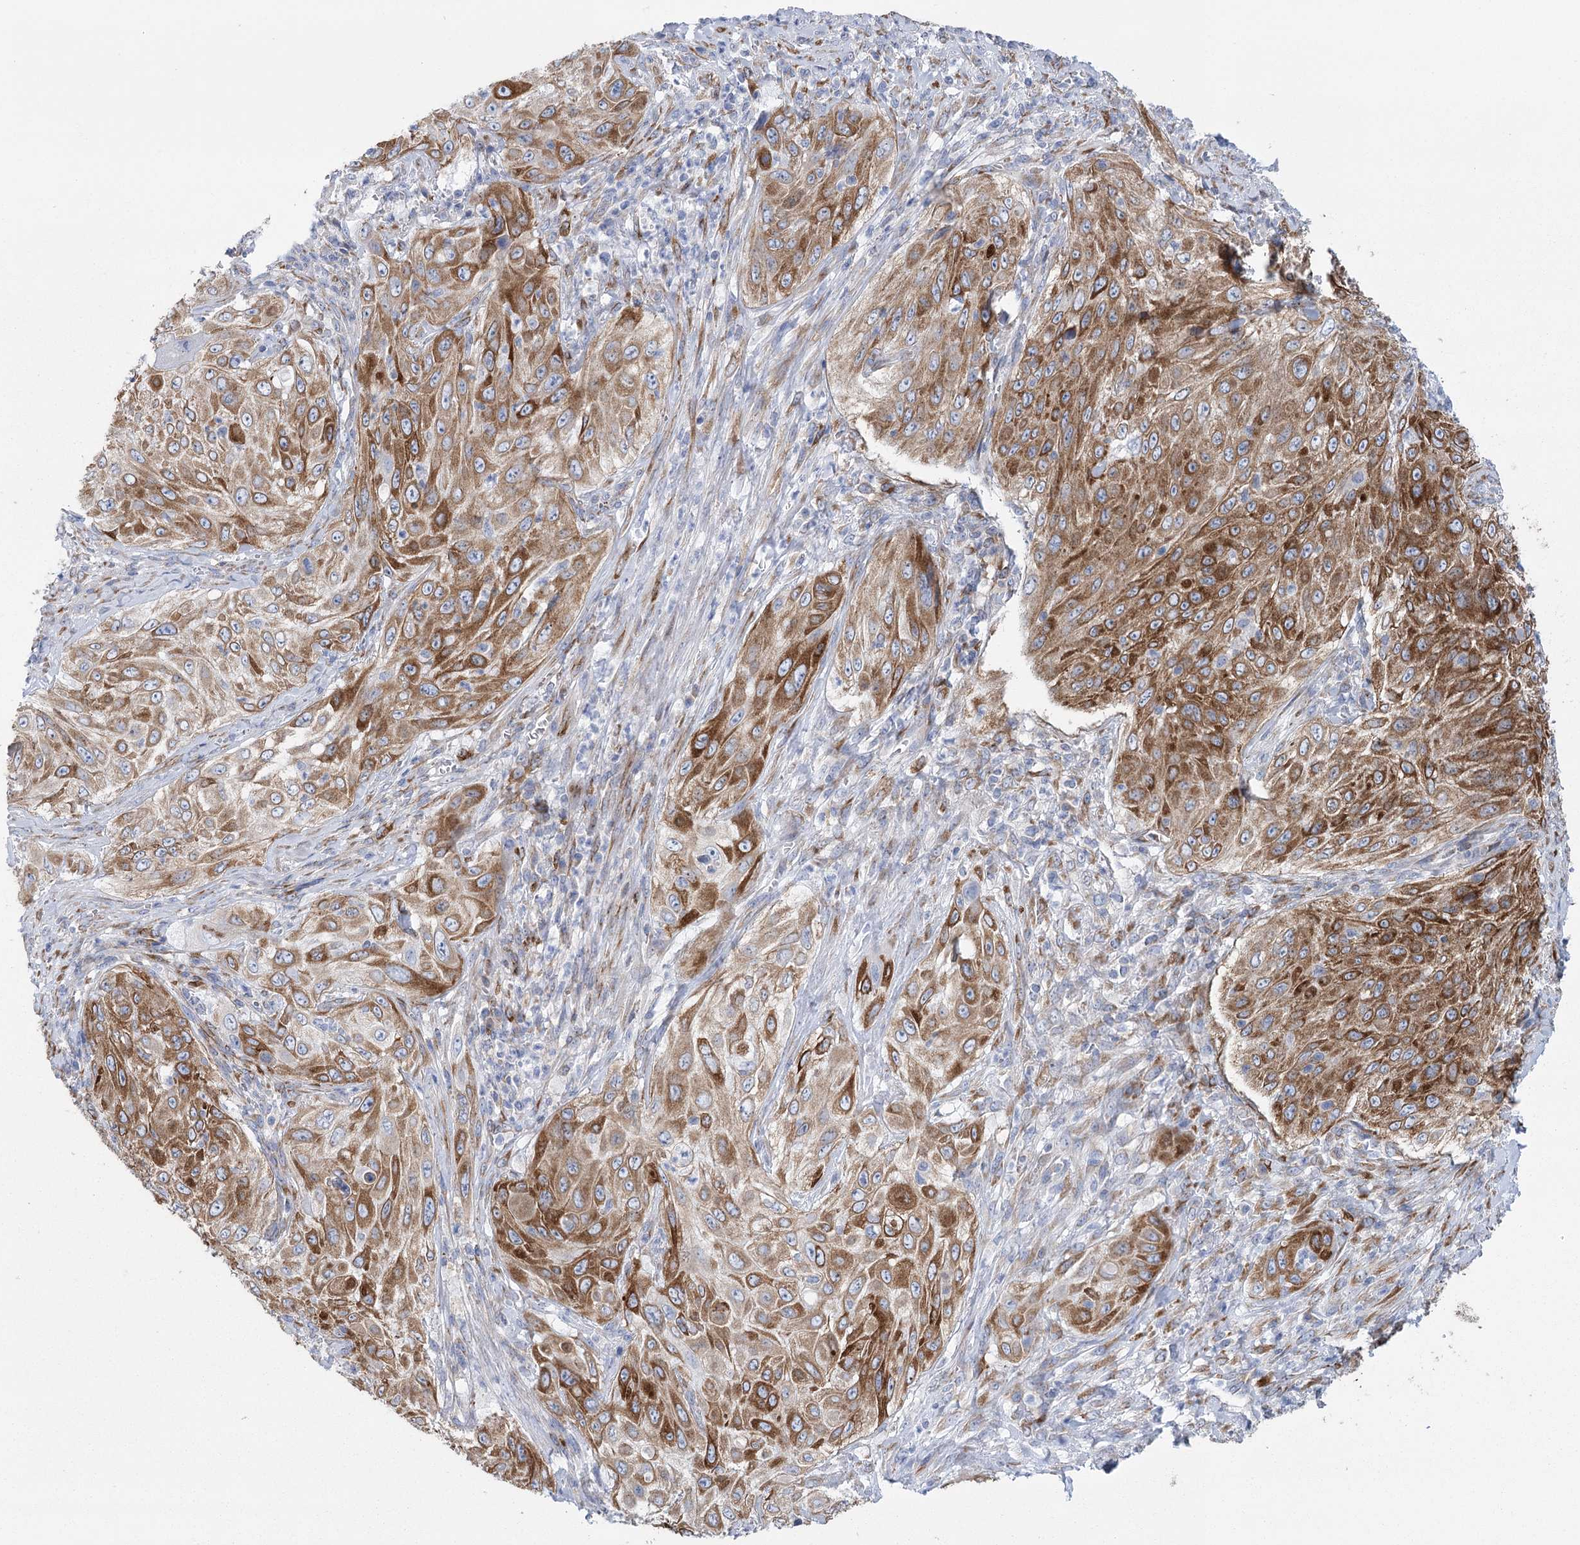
{"staining": {"intensity": "moderate", "quantity": ">75%", "location": "cytoplasmic/membranous"}, "tissue": "cervical cancer", "cell_type": "Tumor cells", "image_type": "cancer", "snomed": [{"axis": "morphology", "description": "Squamous cell carcinoma, NOS"}, {"axis": "topography", "description": "Cervix"}], "caption": "Immunohistochemistry staining of squamous cell carcinoma (cervical), which reveals medium levels of moderate cytoplasmic/membranous staining in about >75% of tumor cells indicating moderate cytoplasmic/membranous protein positivity. The staining was performed using DAB (brown) for protein detection and nuclei were counterstained in hematoxylin (blue).", "gene": "YTHDC2", "patient": {"sex": "female", "age": 42}}